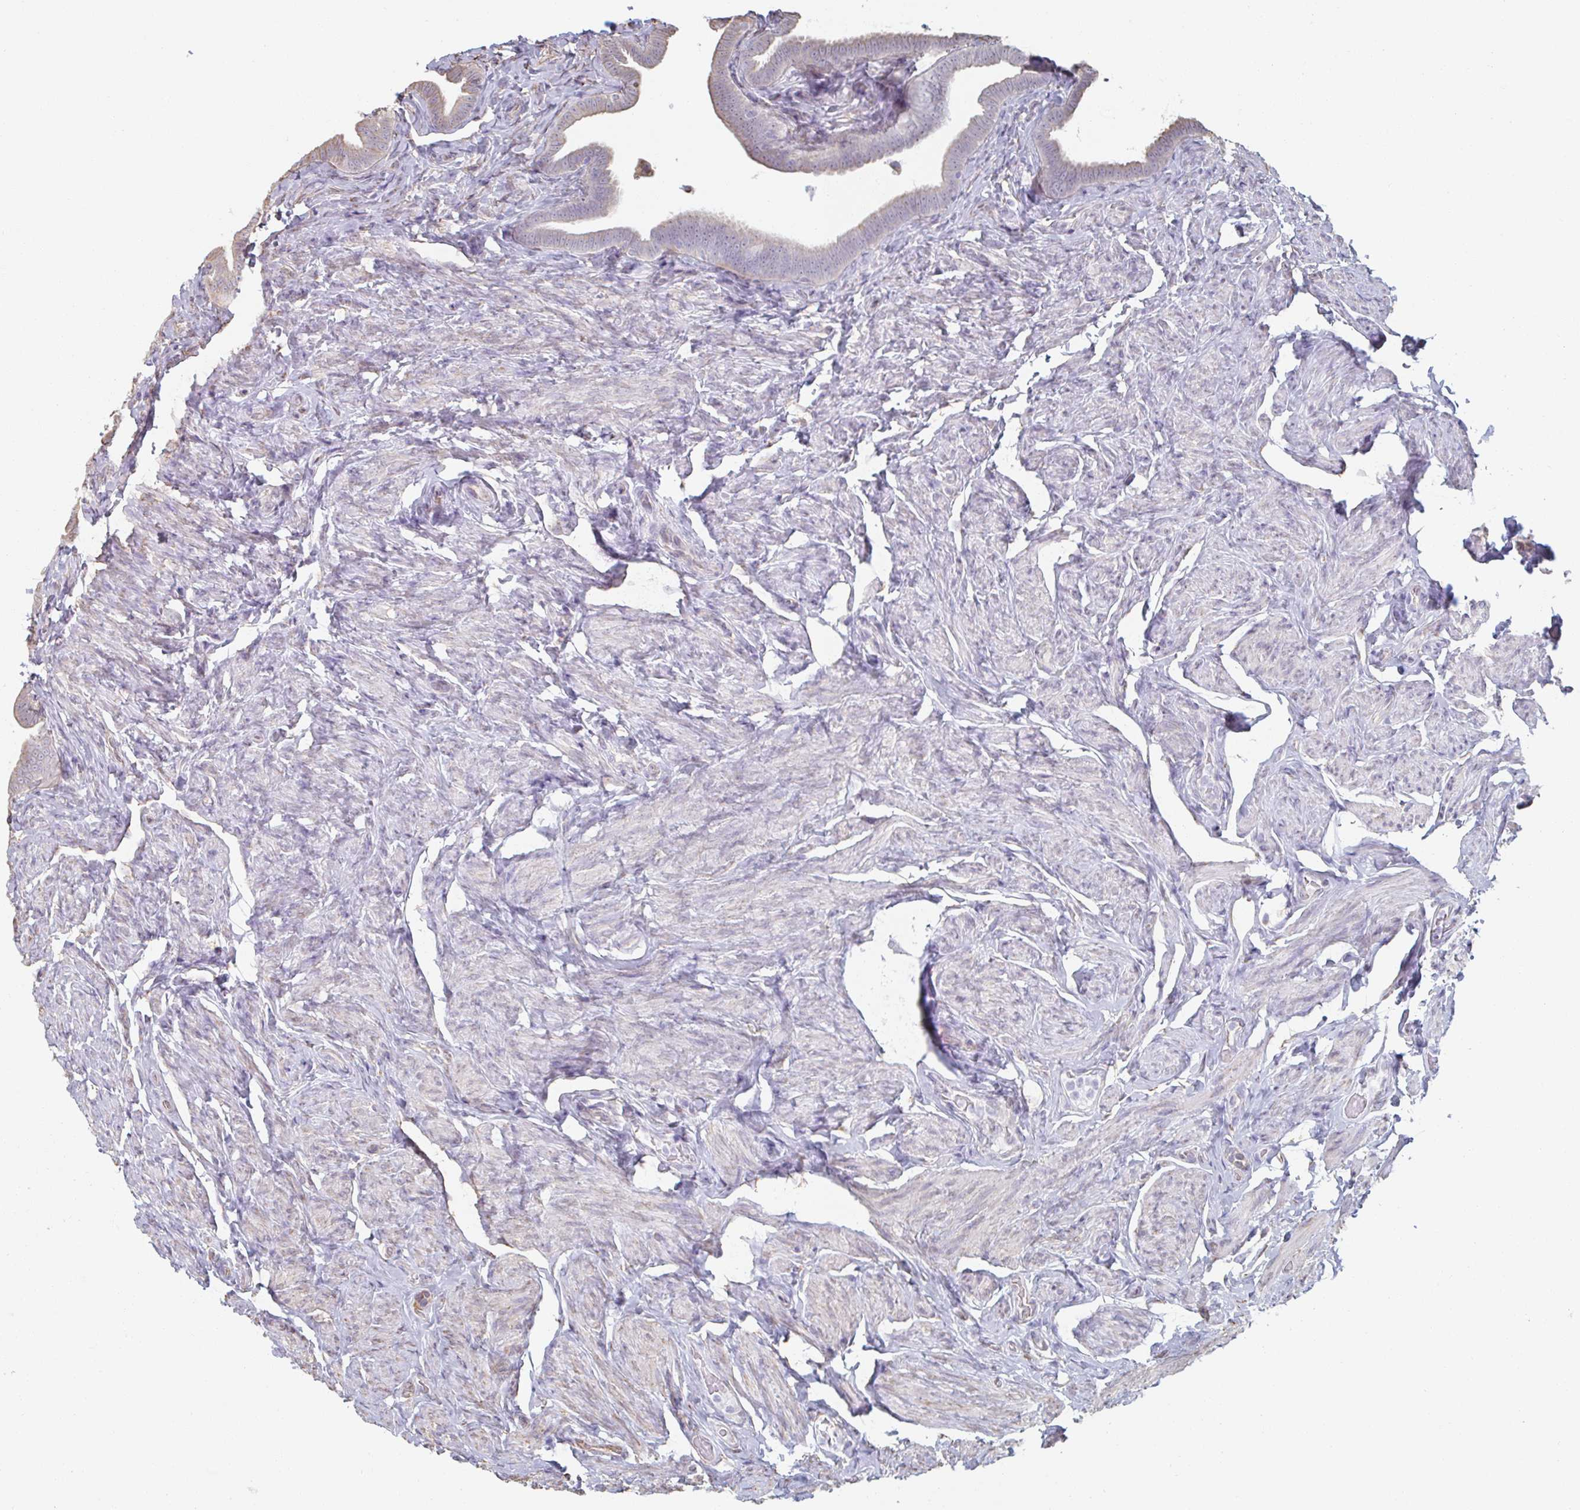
{"staining": {"intensity": "weak", "quantity": "<25%", "location": "cytoplasmic/membranous"}, "tissue": "fallopian tube", "cell_type": "Glandular cells", "image_type": "normal", "snomed": [{"axis": "morphology", "description": "Normal tissue, NOS"}, {"axis": "topography", "description": "Fallopian tube"}], "caption": "The immunohistochemistry (IHC) micrograph has no significant expression in glandular cells of fallopian tube.", "gene": "RAB5IF", "patient": {"sex": "female", "age": 69}}